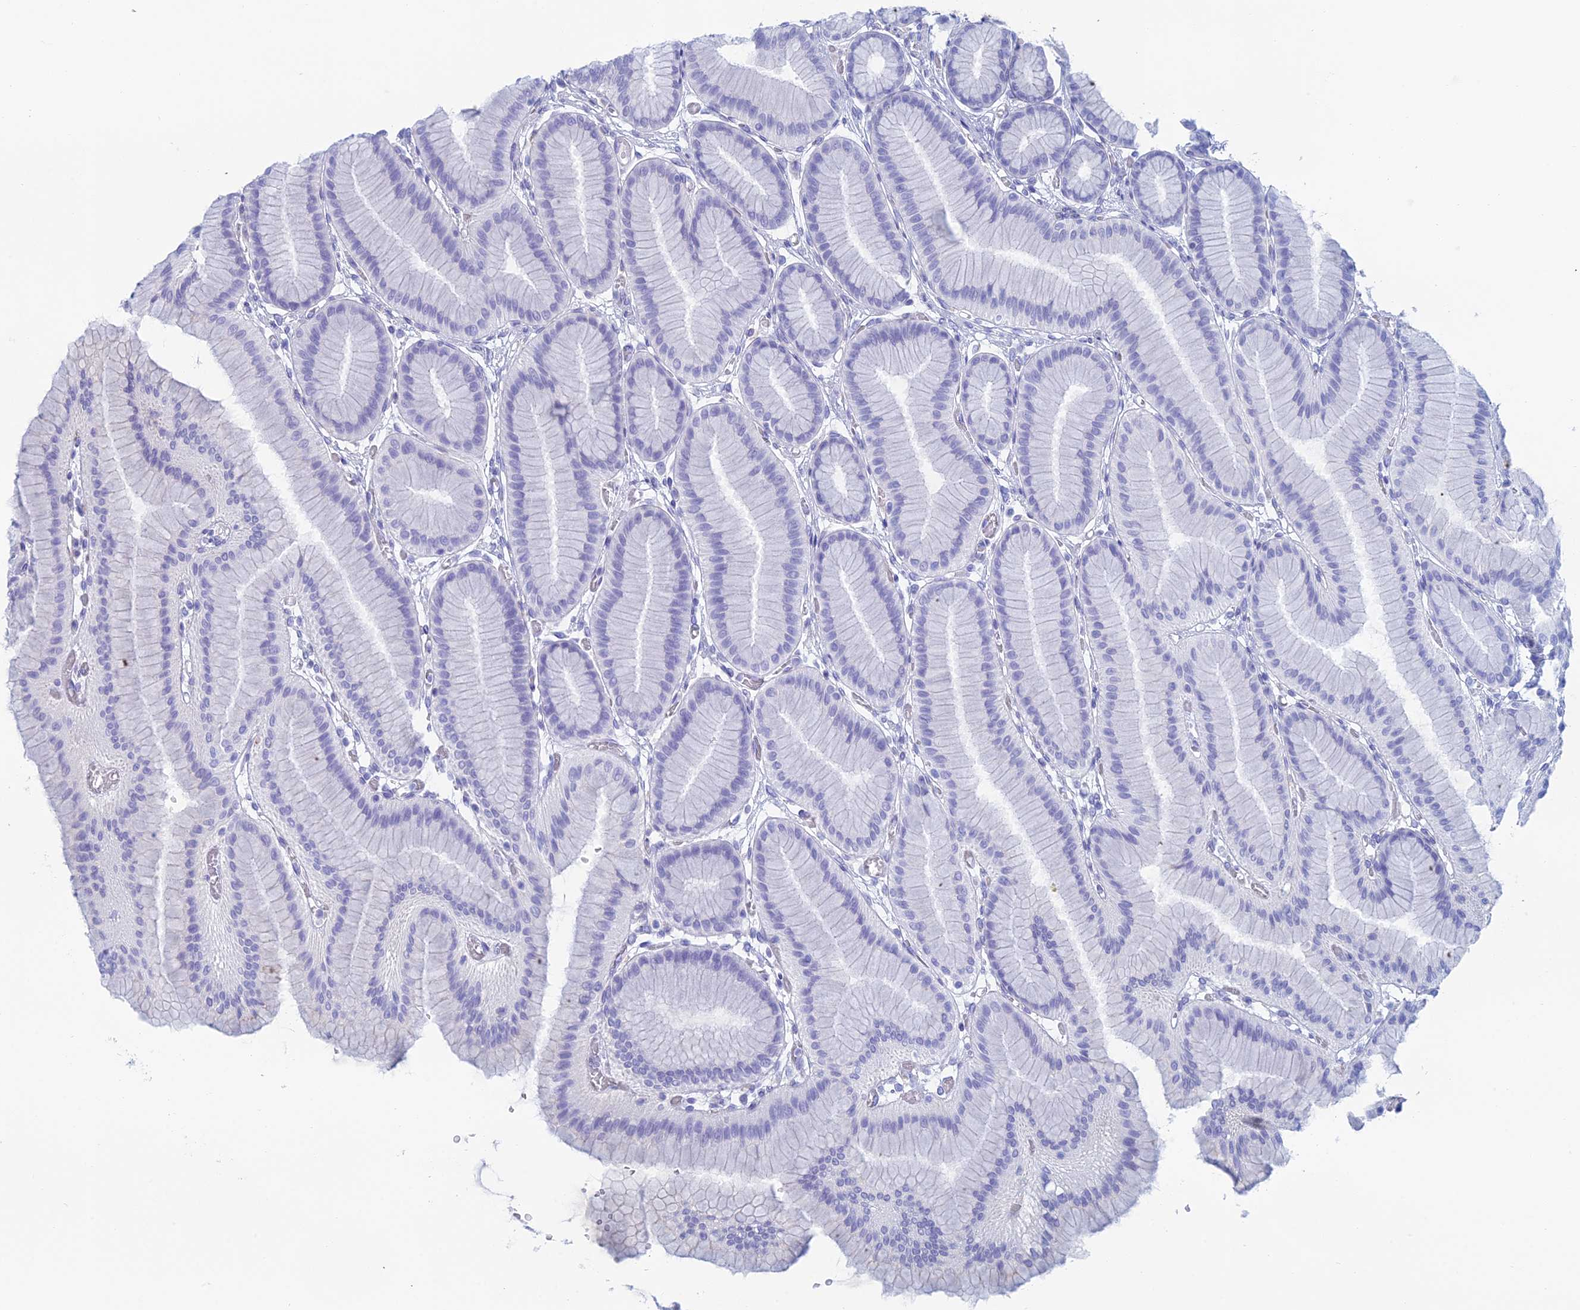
{"staining": {"intensity": "negative", "quantity": "none", "location": "none"}, "tissue": "stomach", "cell_type": "Glandular cells", "image_type": "normal", "snomed": [{"axis": "morphology", "description": "Normal tissue, NOS"}, {"axis": "morphology", "description": "Adenocarcinoma, NOS"}, {"axis": "morphology", "description": "Adenocarcinoma, High grade"}, {"axis": "topography", "description": "Stomach, upper"}, {"axis": "topography", "description": "Stomach"}], "caption": "DAB immunohistochemical staining of benign human stomach shows no significant staining in glandular cells. Nuclei are stained in blue.", "gene": "FERD3L", "patient": {"sex": "female", "age": 65}}